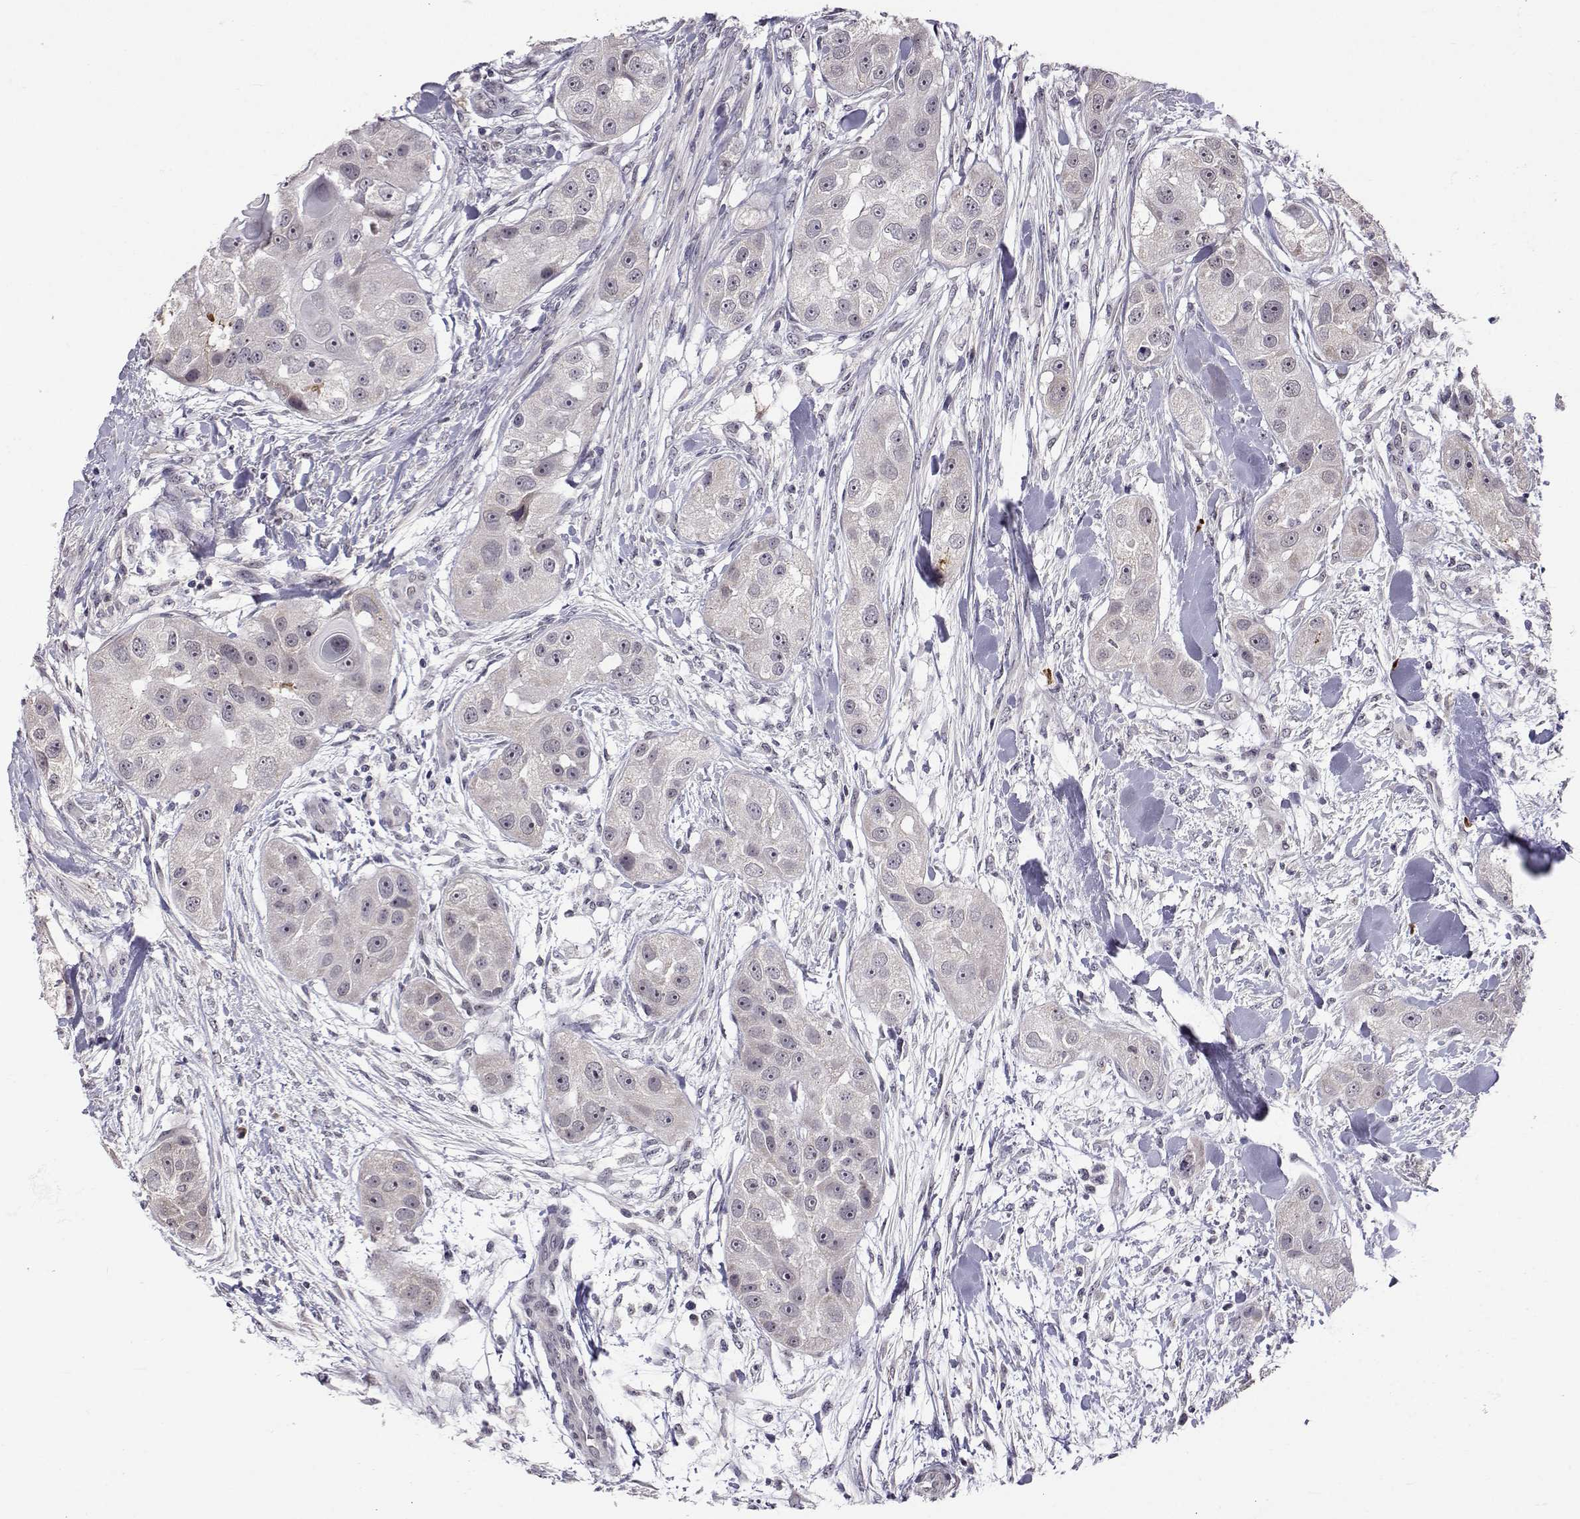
{"staining": {"intensity": "negative", "quantity": "none", "location": "none"}, "tissue": "head and neck cancer", "cell_type": "Tumor cells", "image_type": "cancer", "snomed": [{"axis": "morphology", "description": "Squamous cell carcinoma, NOS"}, {"axis": "topography", "description": "Head-Neck"}], "caption": "DAB (3,3'-diaminobenzidine) immunohistochemical staining of head and neck squamous cell carcinoma demonstrates no significant positivity in tumor cells. (DAB (3,3'-diaminobenzidine) immunohistochemistry visualized using brightfield microscopy, high magnification).", "gene": "SLC6A3", "patient": {"sex": "male", "age": 51}}